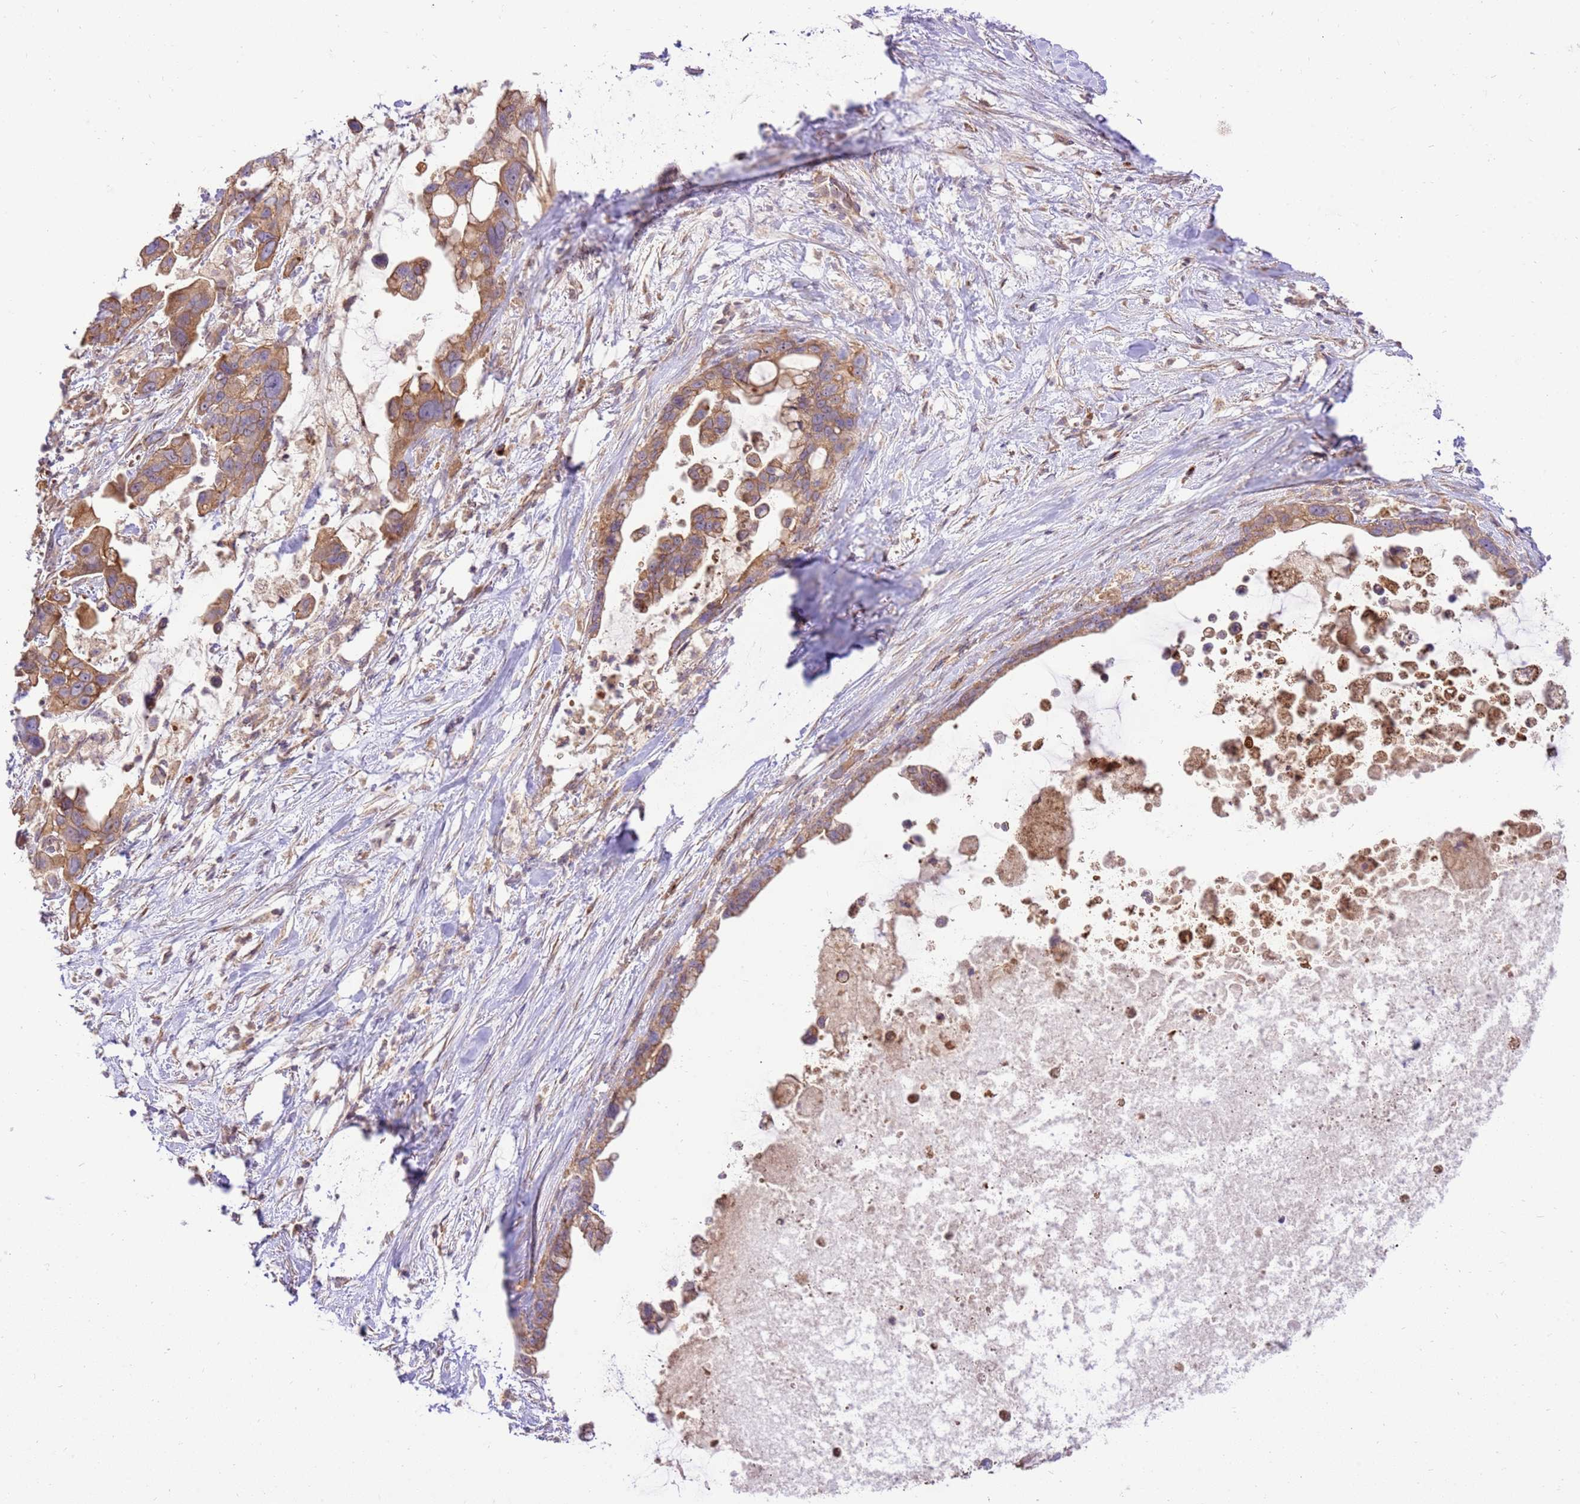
{"staining": {"intensity": "moderate", "quantity": ">75%", "location": "cytoplasmic/membranous"}, "tissue": "pancreatic cancer", "cell_type": "Tumor cells", "image_type": "cancer", "snomed": [{"axis": "morphology", "description": "Adenocarcinoma, NOS"}, {"axis": "topography", "description": "Pancreas"}], "caption": "Immunohistochemistry (IHC) image of neoplastic tissue: human adenocarcinoma (pancreatic) stained using immunohistochemistry demonstrates medium levels of moderate protein expression localized specifically in the cytoplasmic/membranous of tumor cells, appearing as a cytoplasmic/membranous brown color.", "gene": "SPATA2L", "patient": {"sex": "female", "age": 83}}